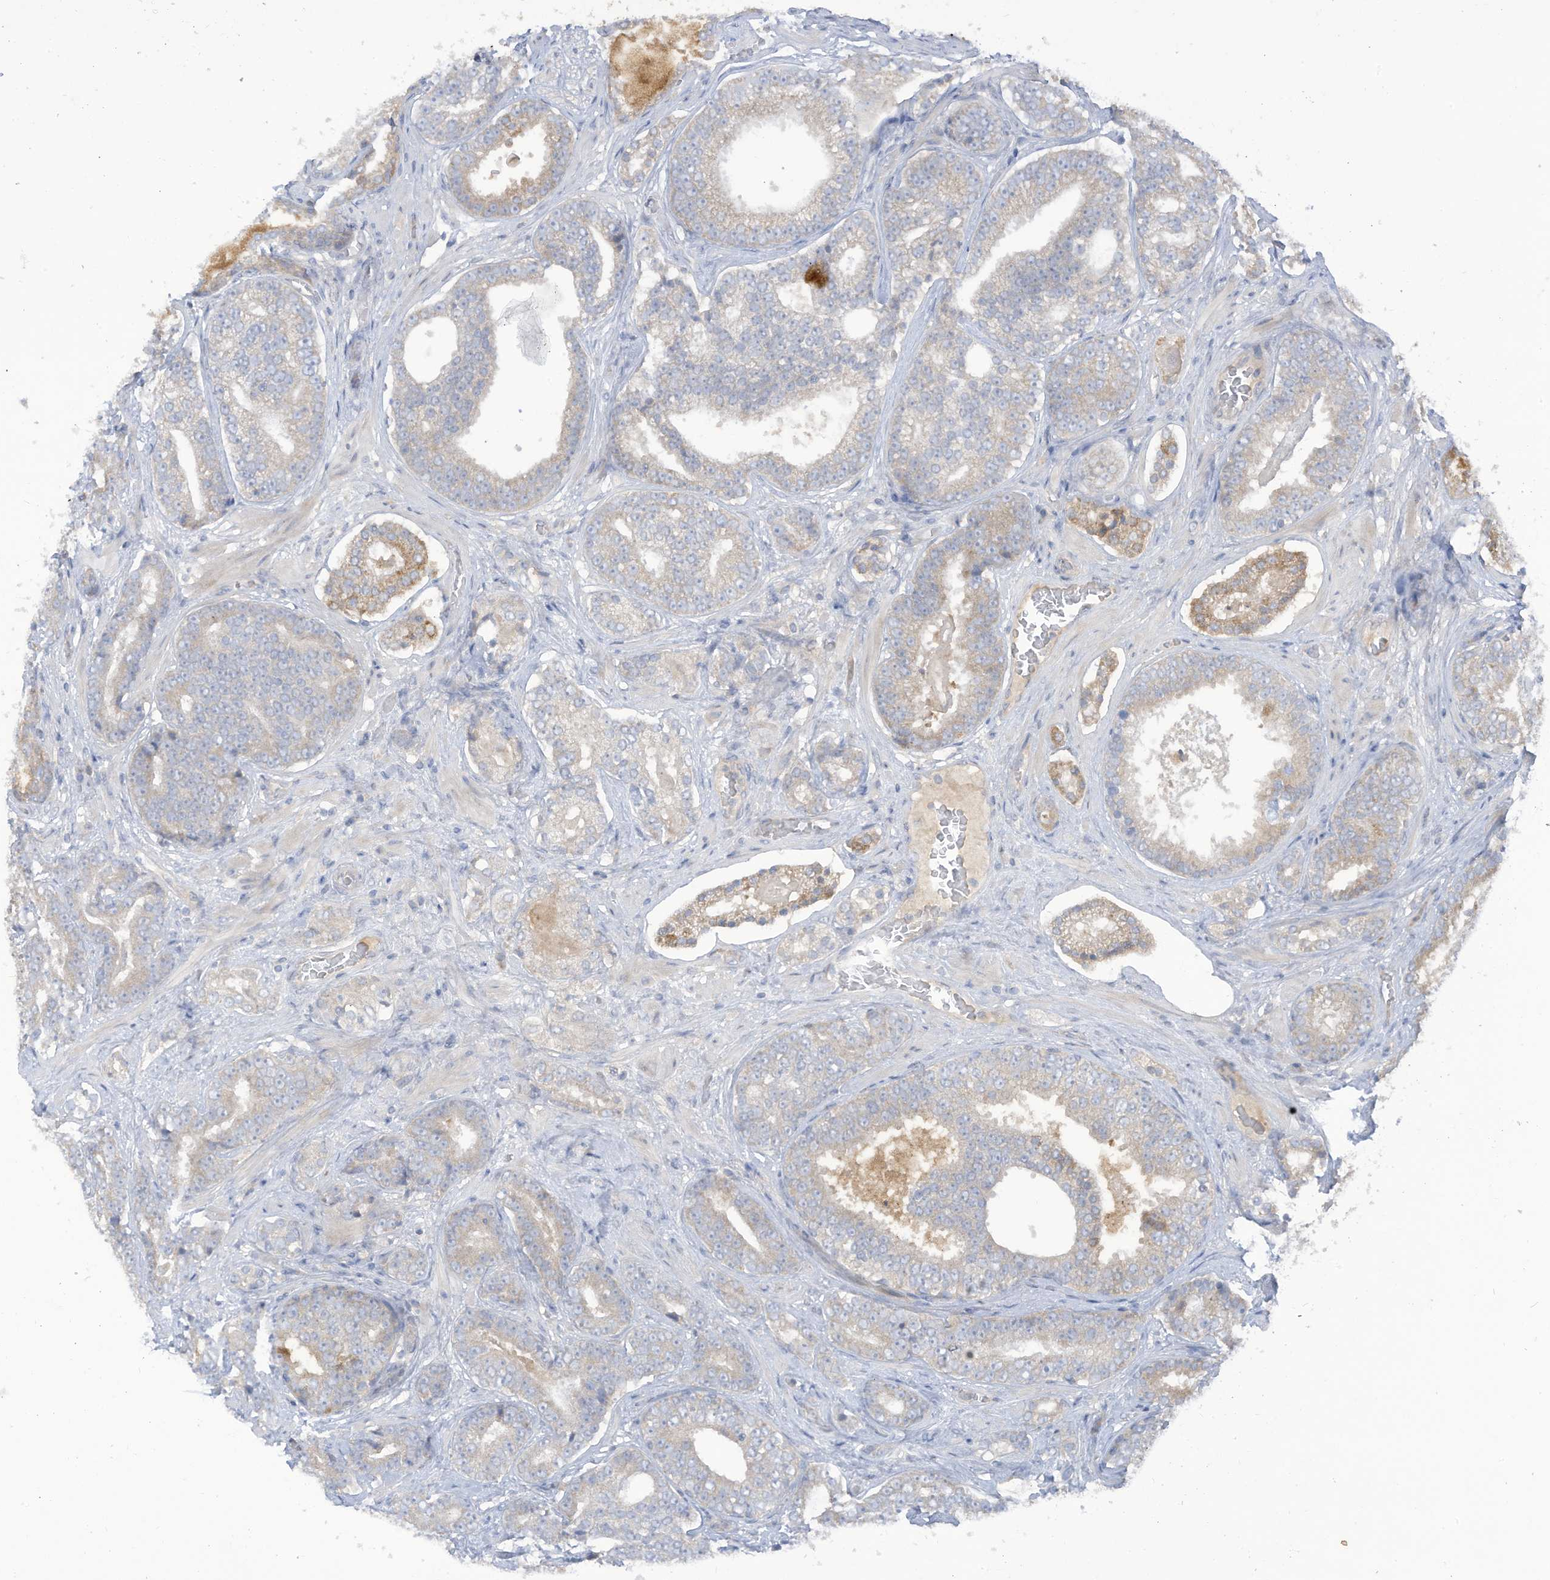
{"staining": {"intensity": "weak", "quantity": "<25%", "location": "cytoplasmic/membranous"}, "tissue": "prostate cancer", "cell_type": "Tumor cells", "image_type": "cancer", "snomed": [{"axis": "morphology", "description": "Adenocarcinoma, High grade"}, {"axis": "topography", "description": "Prostate"}], "caption": "IHC micrograph of human prostate high-grade adenocarcinoma stained for a protein (brown), which shows no expression in tumor cells.", "gene": "LRRN2", "patient": {"sex": "male", "age": 60}}